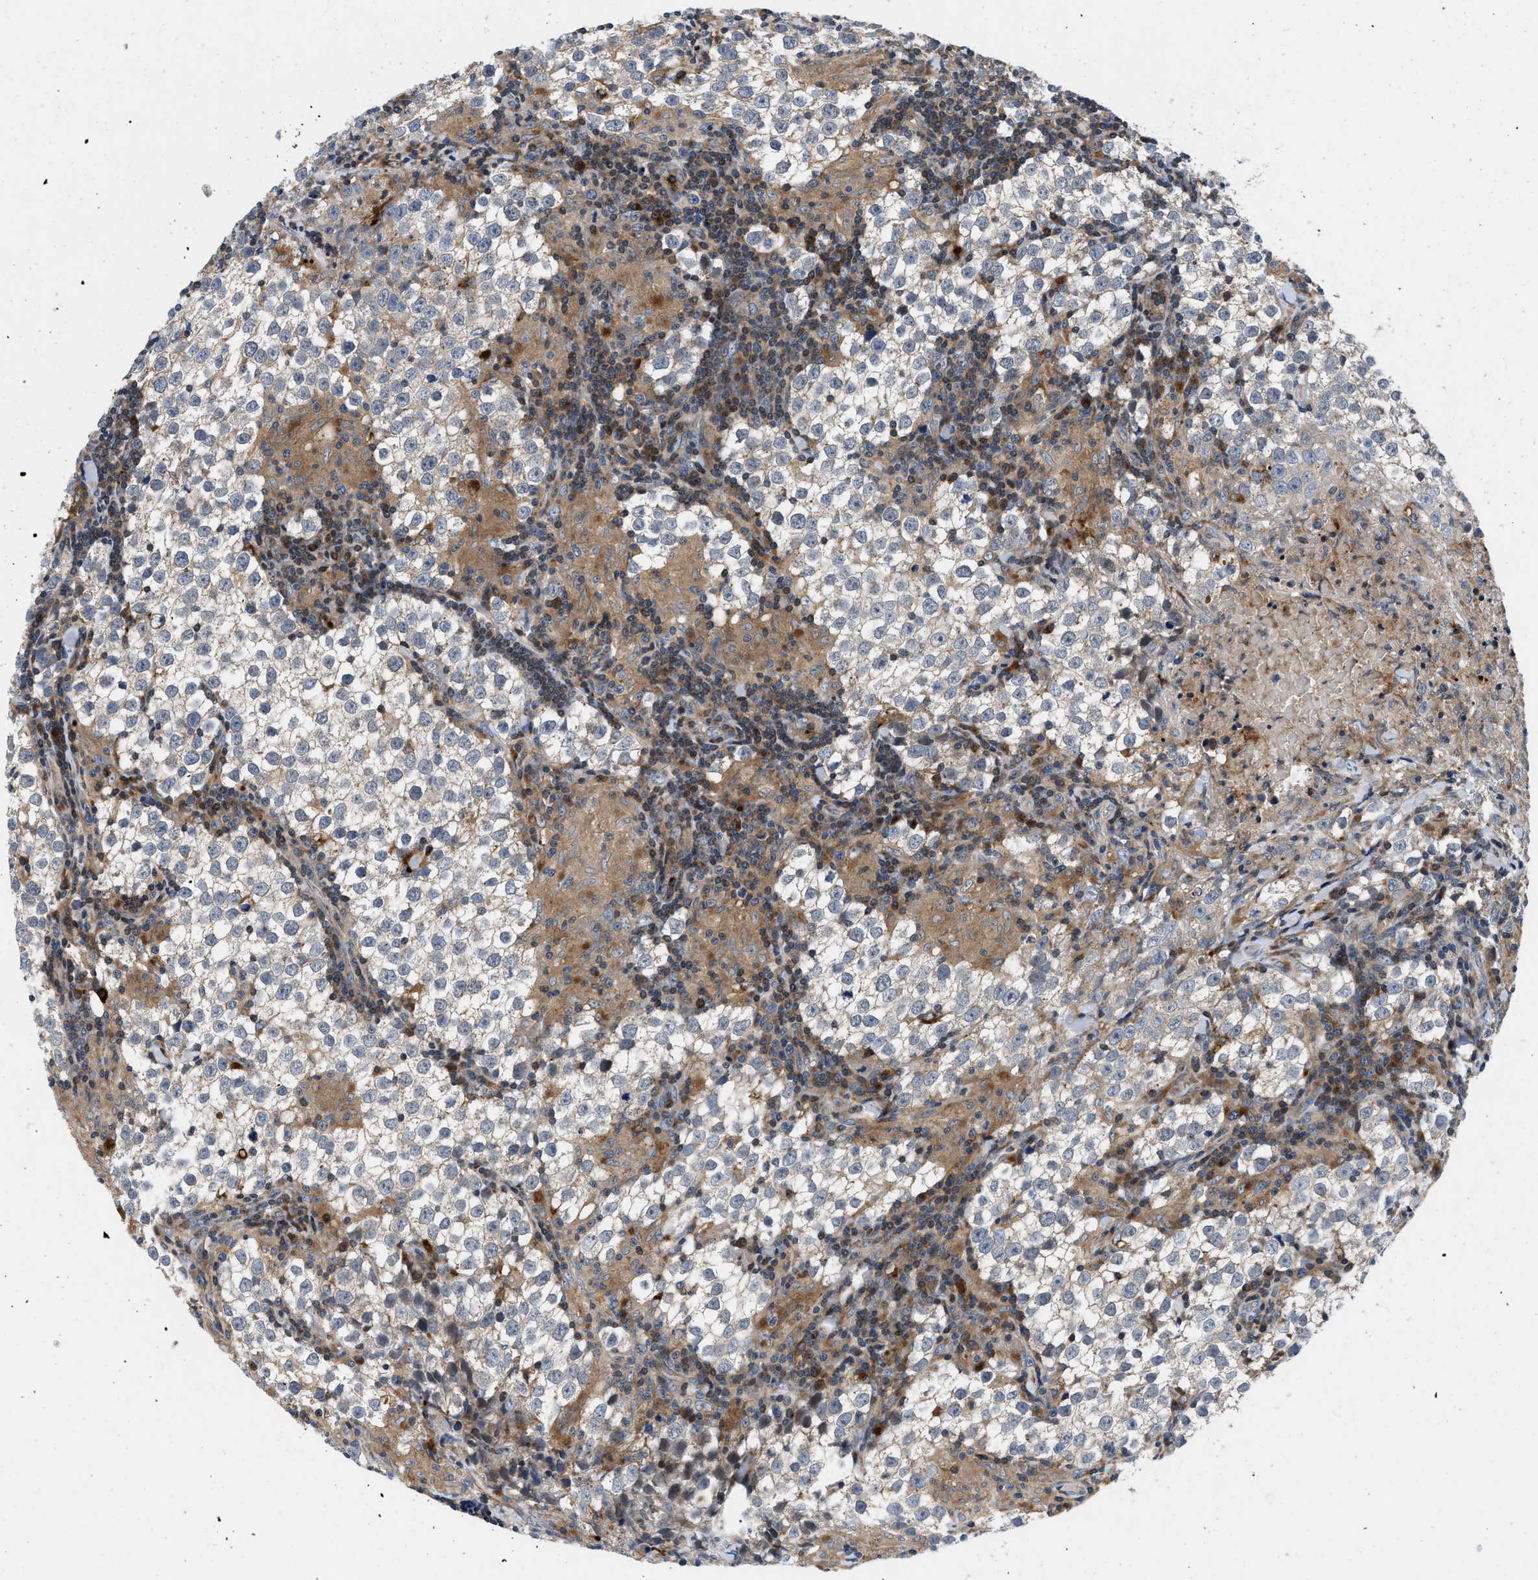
{"staining": {"intensity": "negative", "quantity": "none", "location": "none"}, "tissue": "testis cancer", "cell_type": "Tumor cells", "image_type": "cancer", "snomed": [{"axis": "morphology", "description": "Seminoma, NOS"}, {"axis": "morphology", "description": "Carcinoma, Embryonal, NOS"}, {"axis": "topography", "description": "Testis"}], "caption": "A photomicrograph of testis cancer (embryonal carcinoma) stained for a protein demonstrates no brown staining in tumor cells. (Immunohistochemistry, brightfield microscopy, high magnification).", "gene": "ENPP4", "patient": {"sex": "male", "age": 36}}